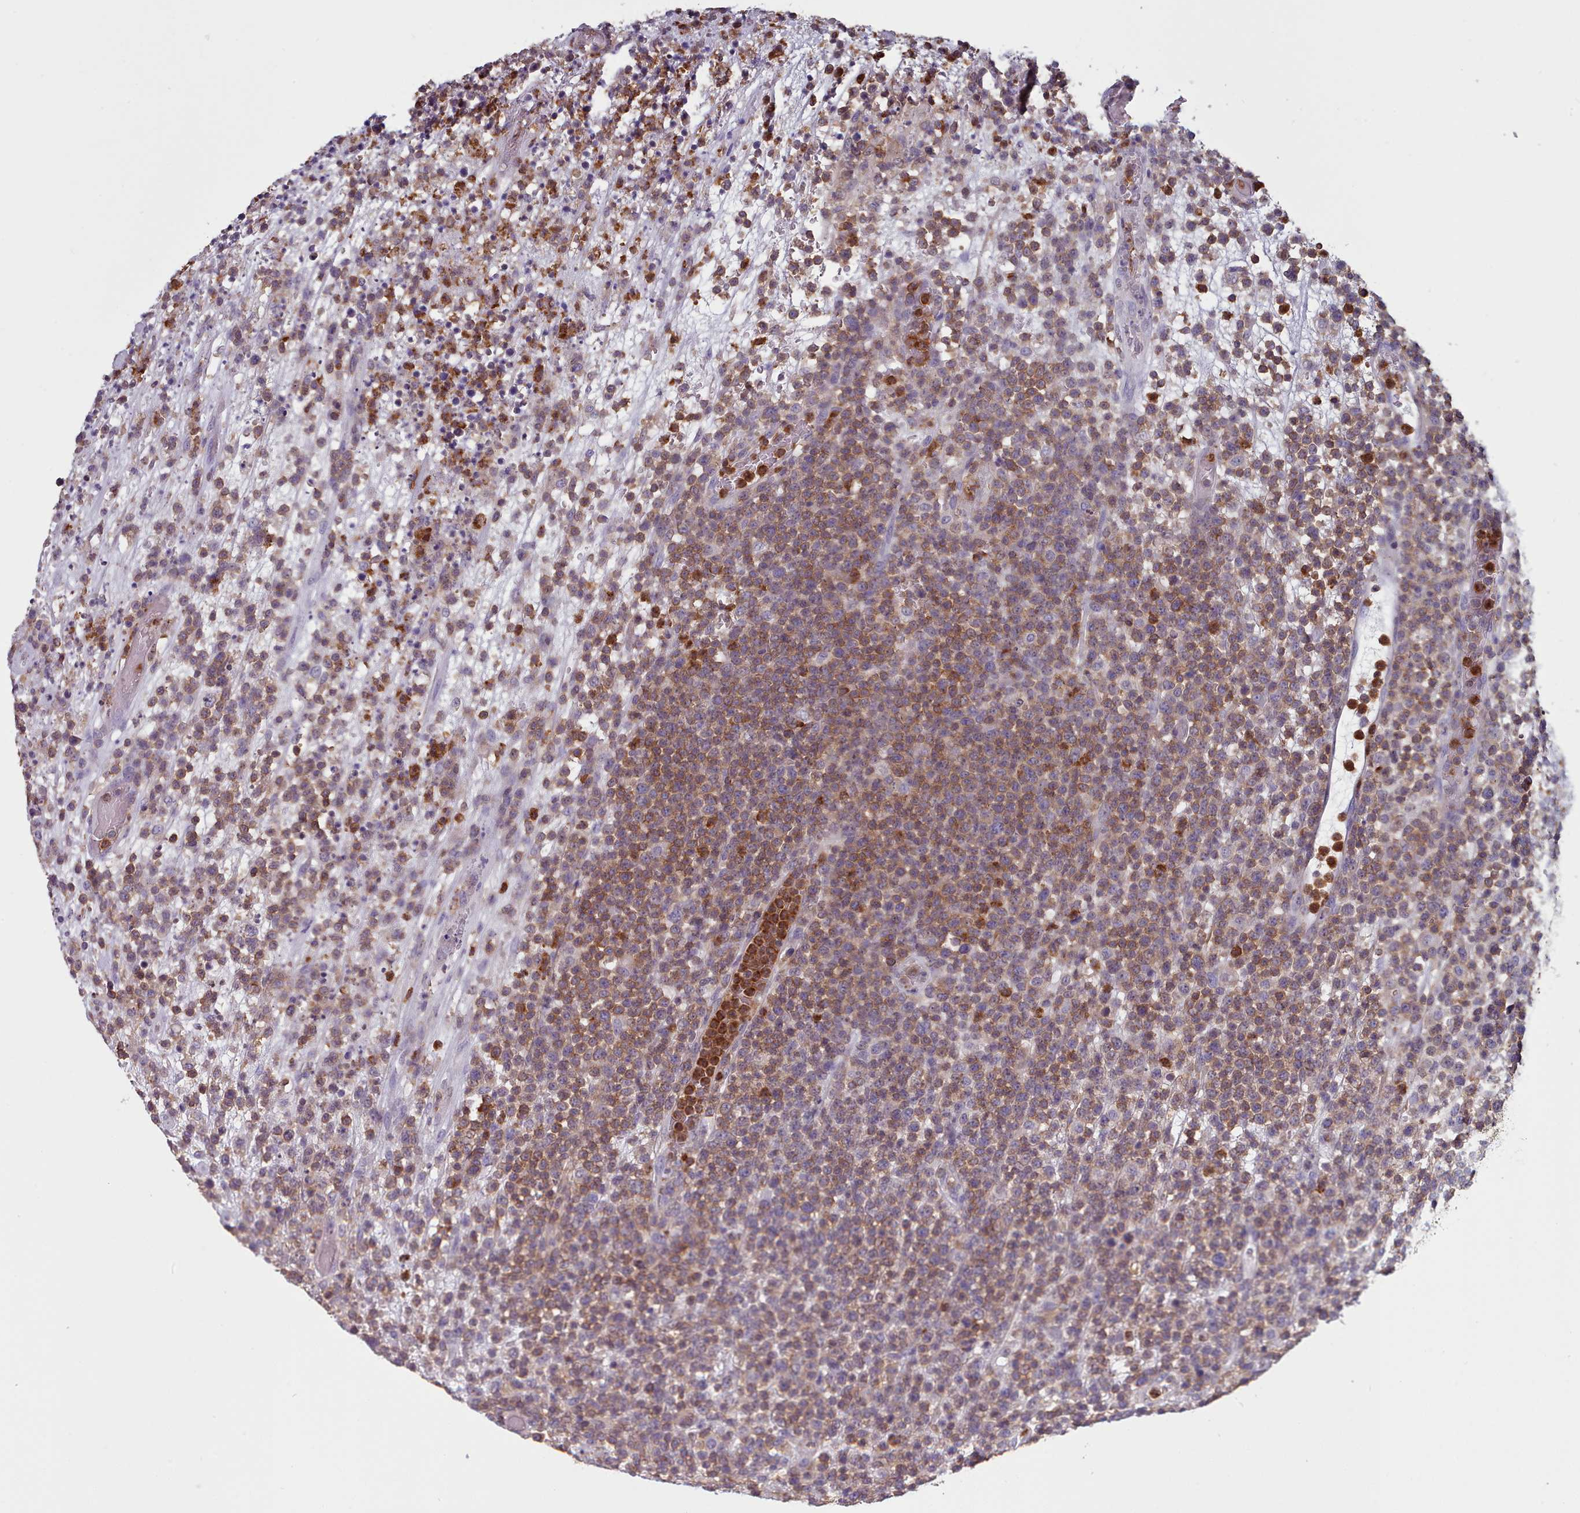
{"staining": {"intensity": "moderate", "quantity": ">75%", "location": "cytoplasmic/membranous"}, "tissue": "lymphoma", "cell_type": "Tumor cells", "image_type": "cancer", "snomed": [{"axis": "morphology", "description": "Malignant lymphoma, non-Hodgkin's type, High grade"}, {"axis": "topography", "description": "Colon"}], "caption": "This is an image of immunohistochemistry (IHC) staining of lymphoma, which shows moderate staining in the cytoplasmic/membranous of tumor cells.", "gene": "RAC2", "patient": {"sex": "female", "age": 53}}